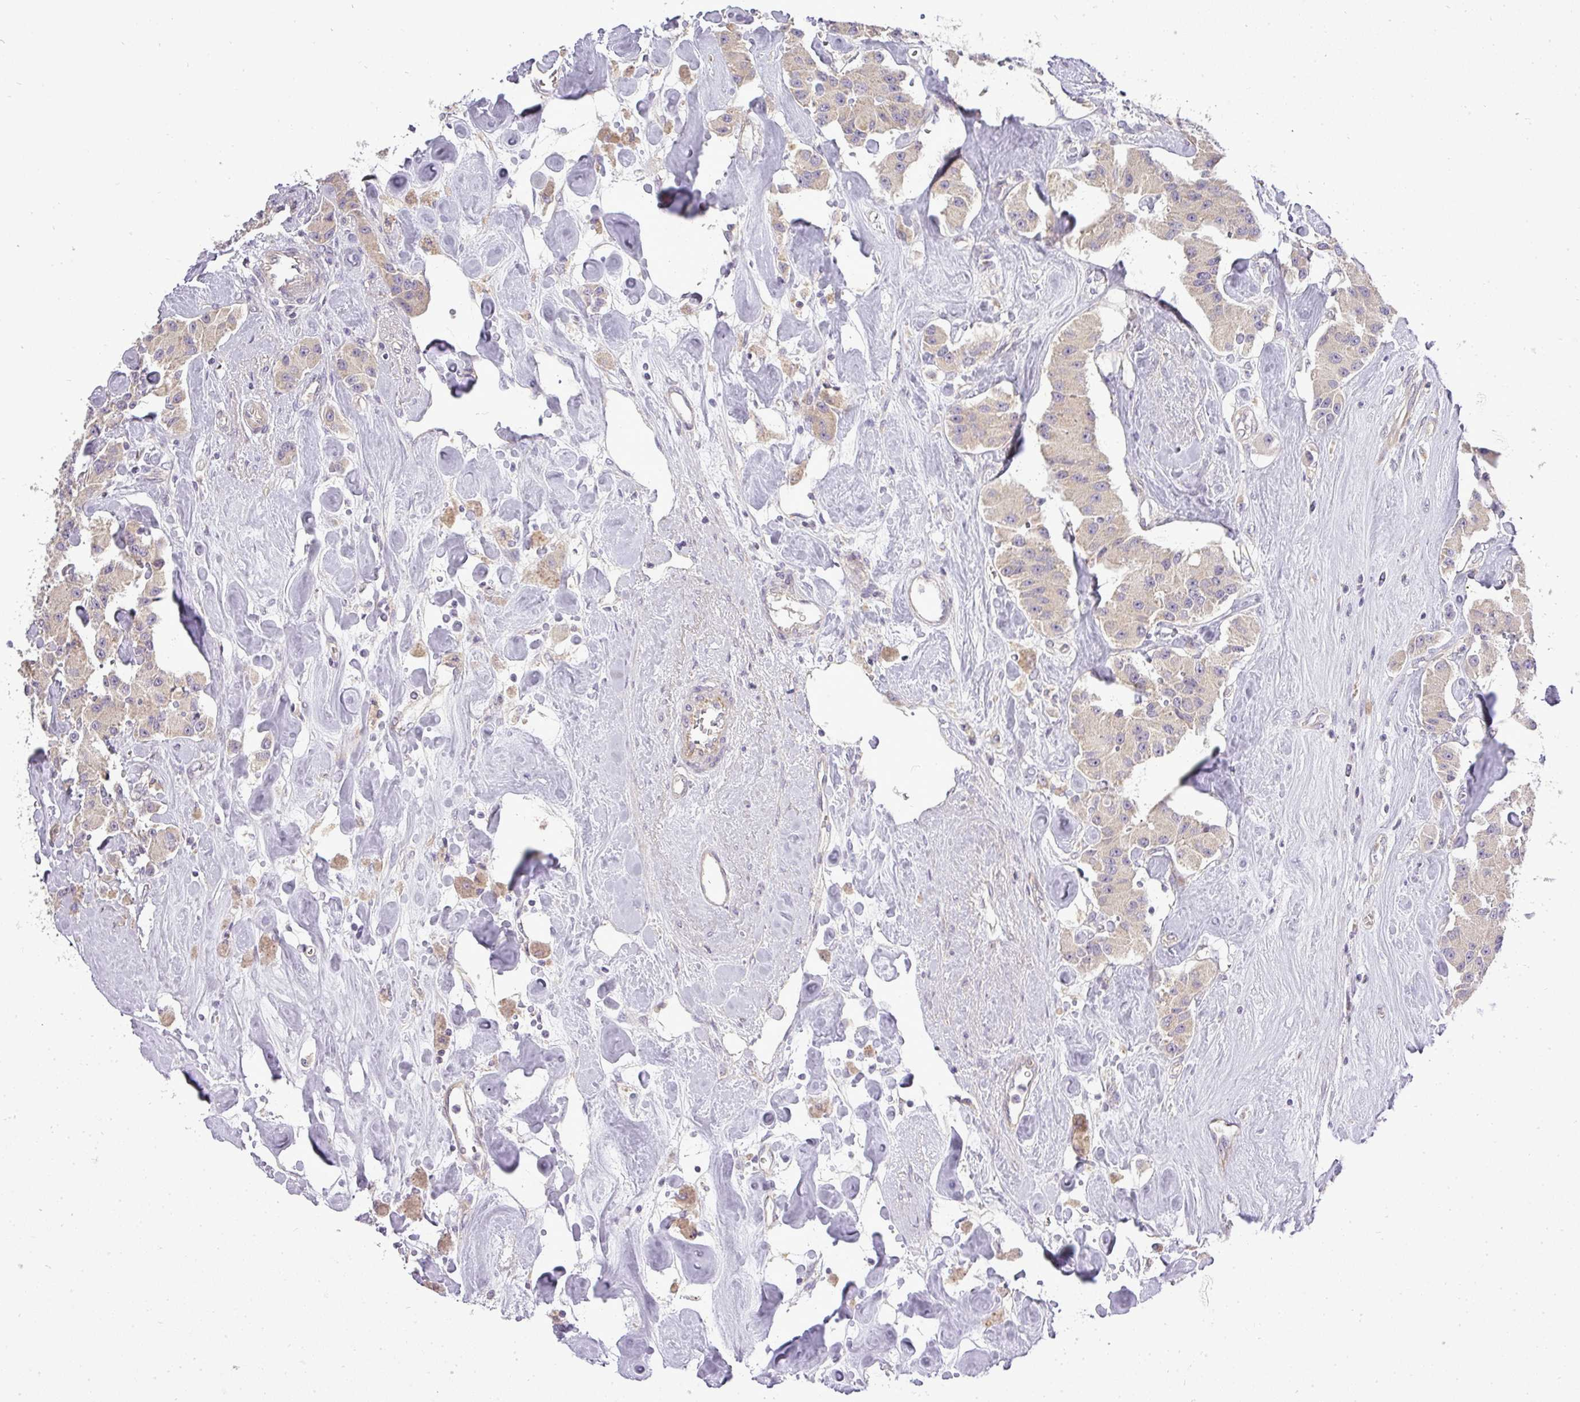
{"staining": {"intensity": "weak", "quantity": ">75%", "location": "cytoplasmic/membranous"}, "tissue": "carcinoid", "cell_type": "Tumor cells", "image_type": "cancer", "snomed": [{"axis": "morphology", "description": "Carcinoid, malignant, NOS"}, {"axis": "topography", "description": "Pancreas"}], "caption": "High-magnification brightfield microscopy of malignant carcinoid stained with DAB (3,3'-diaminobenzidine) (brown) and counterstained with hematoxylin (blue). tumor cells exhibit weak cytoplasmic/membranous expression is seen in approximately>75% of cells.", "gene": "ZDHHC1", "patient": {"sex": "male", "age": 41}}